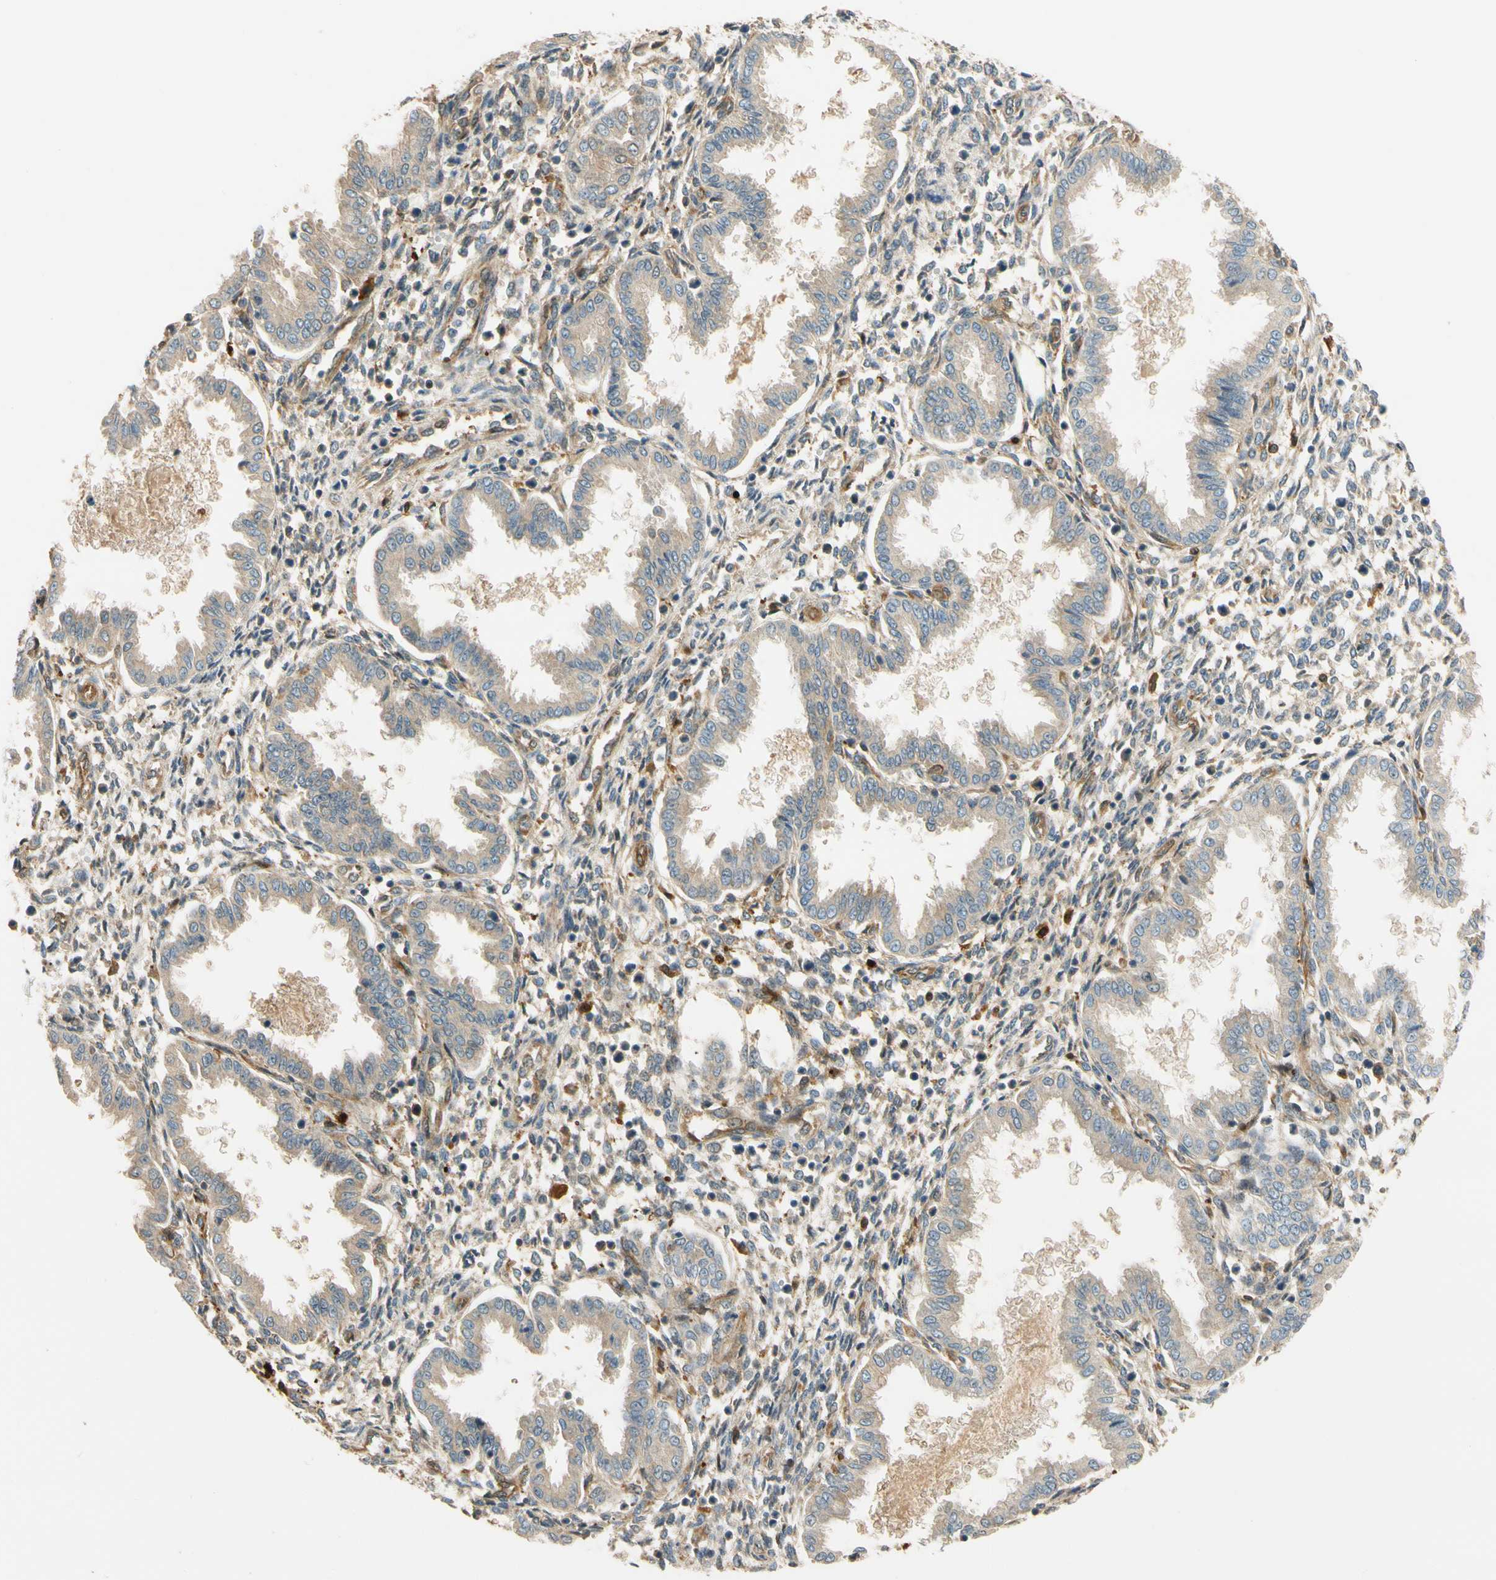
{"staining": {"intensity": "moderate", "quantity": ">75%", "location": "cytoplasmic/membranous"}, "tissue": "endometrium", "cell_type": "Cells in endometrial stroma", "image_type": "normal", "snomed": [{"axis": "morphology", "description": "Normal tissue, NOS"}, {"axis": "topography", "description": "Endometrium"}], "caption": "A brown stain shows moderate cytoplasmic/membranous positivity of a protein in cells in endometrial stroma of unremarkable human endometrium.", "gene": "PARP14", "patient": {"sex": "female", "age": 33}}